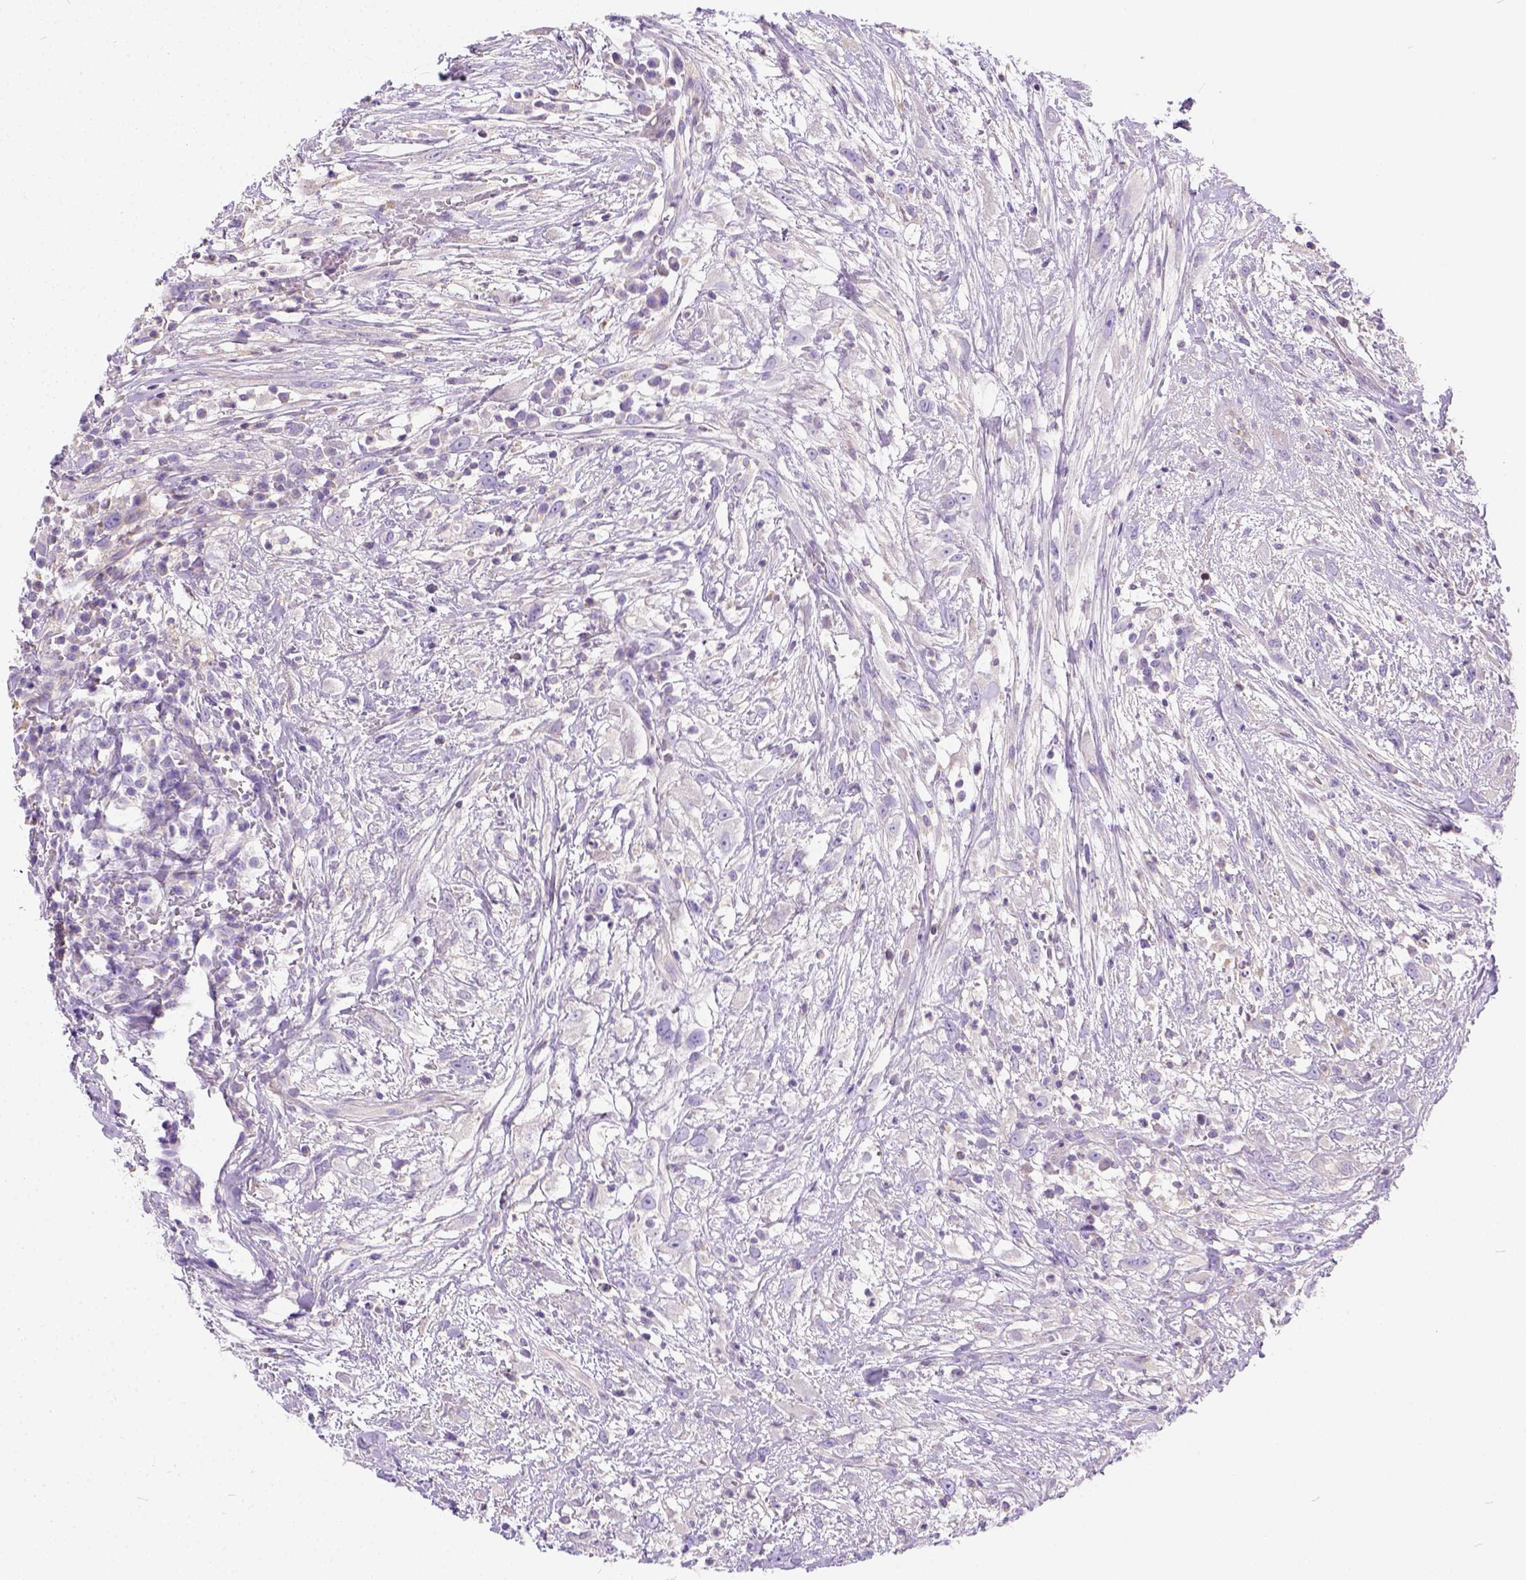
{"staining": {"intensity": "negative", "quantity": "none", "location": "none"}, "tissue": "head and neck cancer", "cell_type": "Tumor cells", "image_type": "cancer", "snomed": [{"axis": "morphology", "description": "Squamous cell carcinoma, NOS"}, {"axis": "topography", "description": "Head-Neck"}], "caption": "Tumor cells are negative for brown protein staining in squamous cell carcinoma (head and neck).", "gene": "CADM4", "patient": {"sex": "male", "age": 65}}